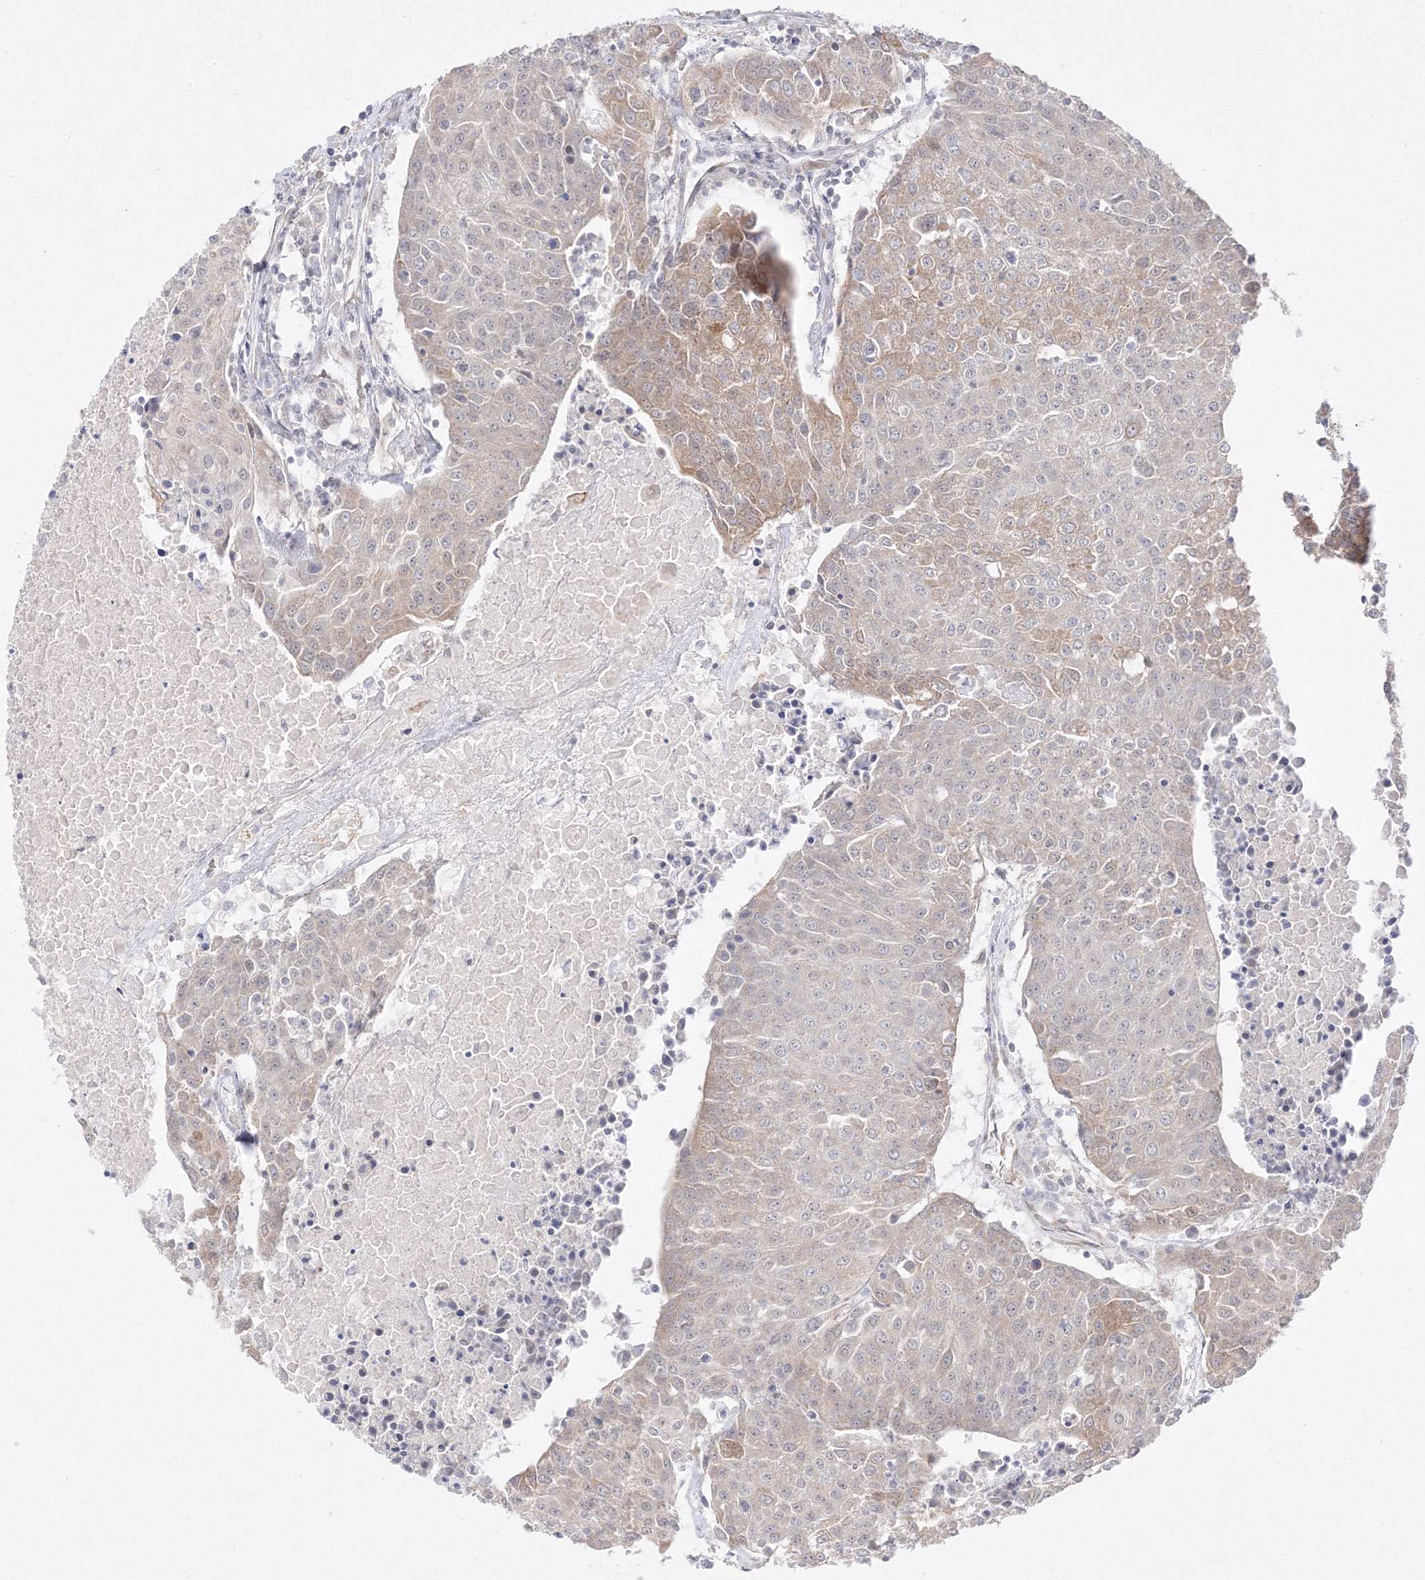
{"staining": {"intensity": "weak", "quantity": "25%-75%", "location": "cytoplasmic/membranous"}, "tissue": "urothelial cancer", "cell_type": "Tumor cells", "image_type": "cancer", "snomed": [{"axis": "morphology", "description": "Urothelial carcinoma, High grade"}, {"axis": "topography", "description": "Urinary bladder"}], "caption": "Immunohistochemistry photomicrograph of neoplastic tissue: human urothelial cancer stained using IHC displays low levels of weak protein expression localized specifically in the cytoplasmic/membranous of tumor cells, appearing as a cytoplasmic/membranous brown color.", "gene": "C2CD2", "patient": {"sex": "female", "age": 85}}